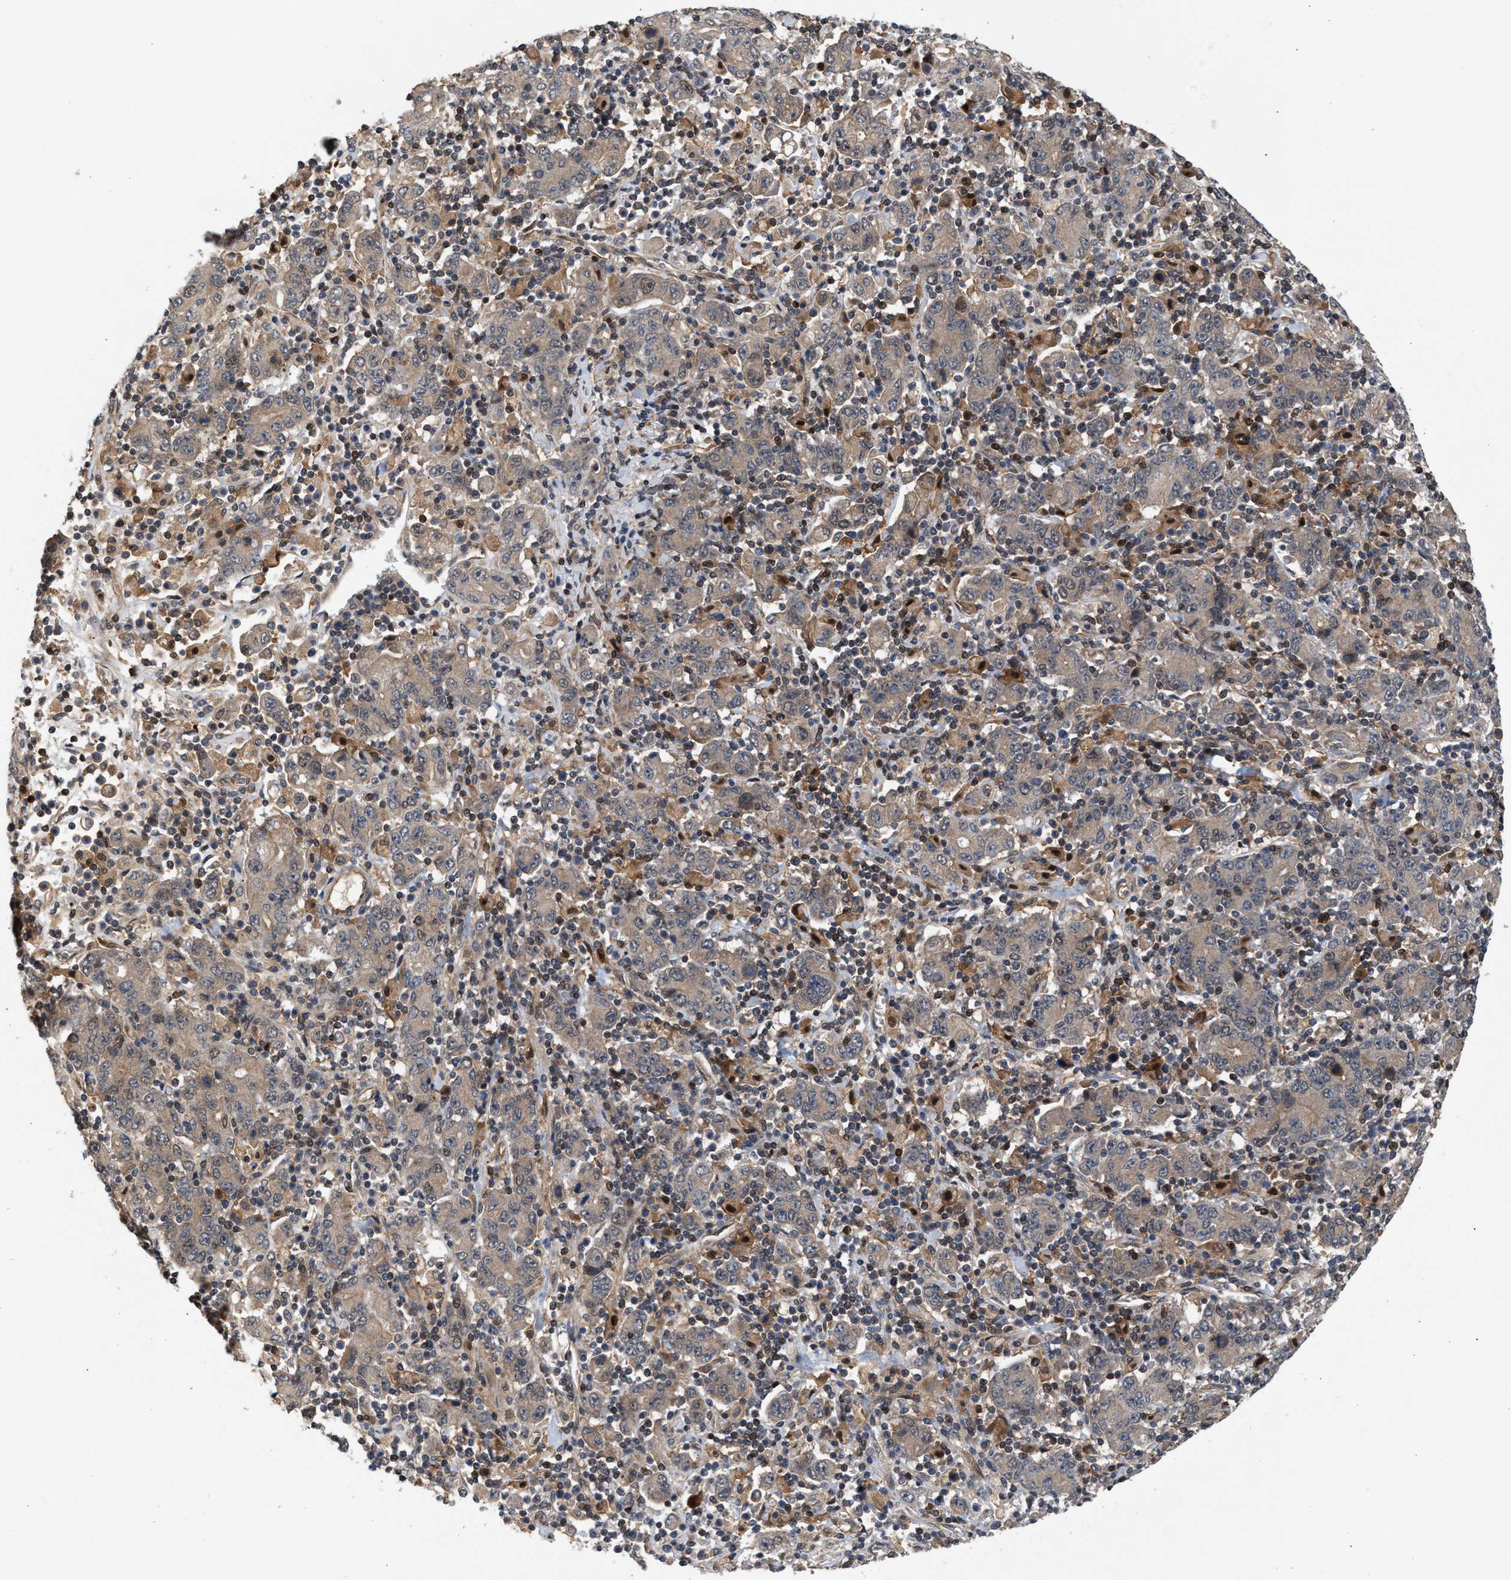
{"staining": {"intensity": "moderate", "quantity": ">75%", "location": "cytoplasmic/membranous"}, "tissue": "stomach cancer", "cell_type": "Tumor cells", "image_type": "cancer", "snomed": [{"axis": "morphology", "description": "Adenocarcinoma, NOS"}, {"axis": "topography", "description": "Stomach, upper"}], "caption": "This histopathology image demonstrates immunohistochemistry staining of stomach adenocarcinoma, with medium moderate cytoplasmic/membranous expression in about >75% of tumor cells.", "gene": "GLOD4", "patient": {"sex": "male", "age": 69}}